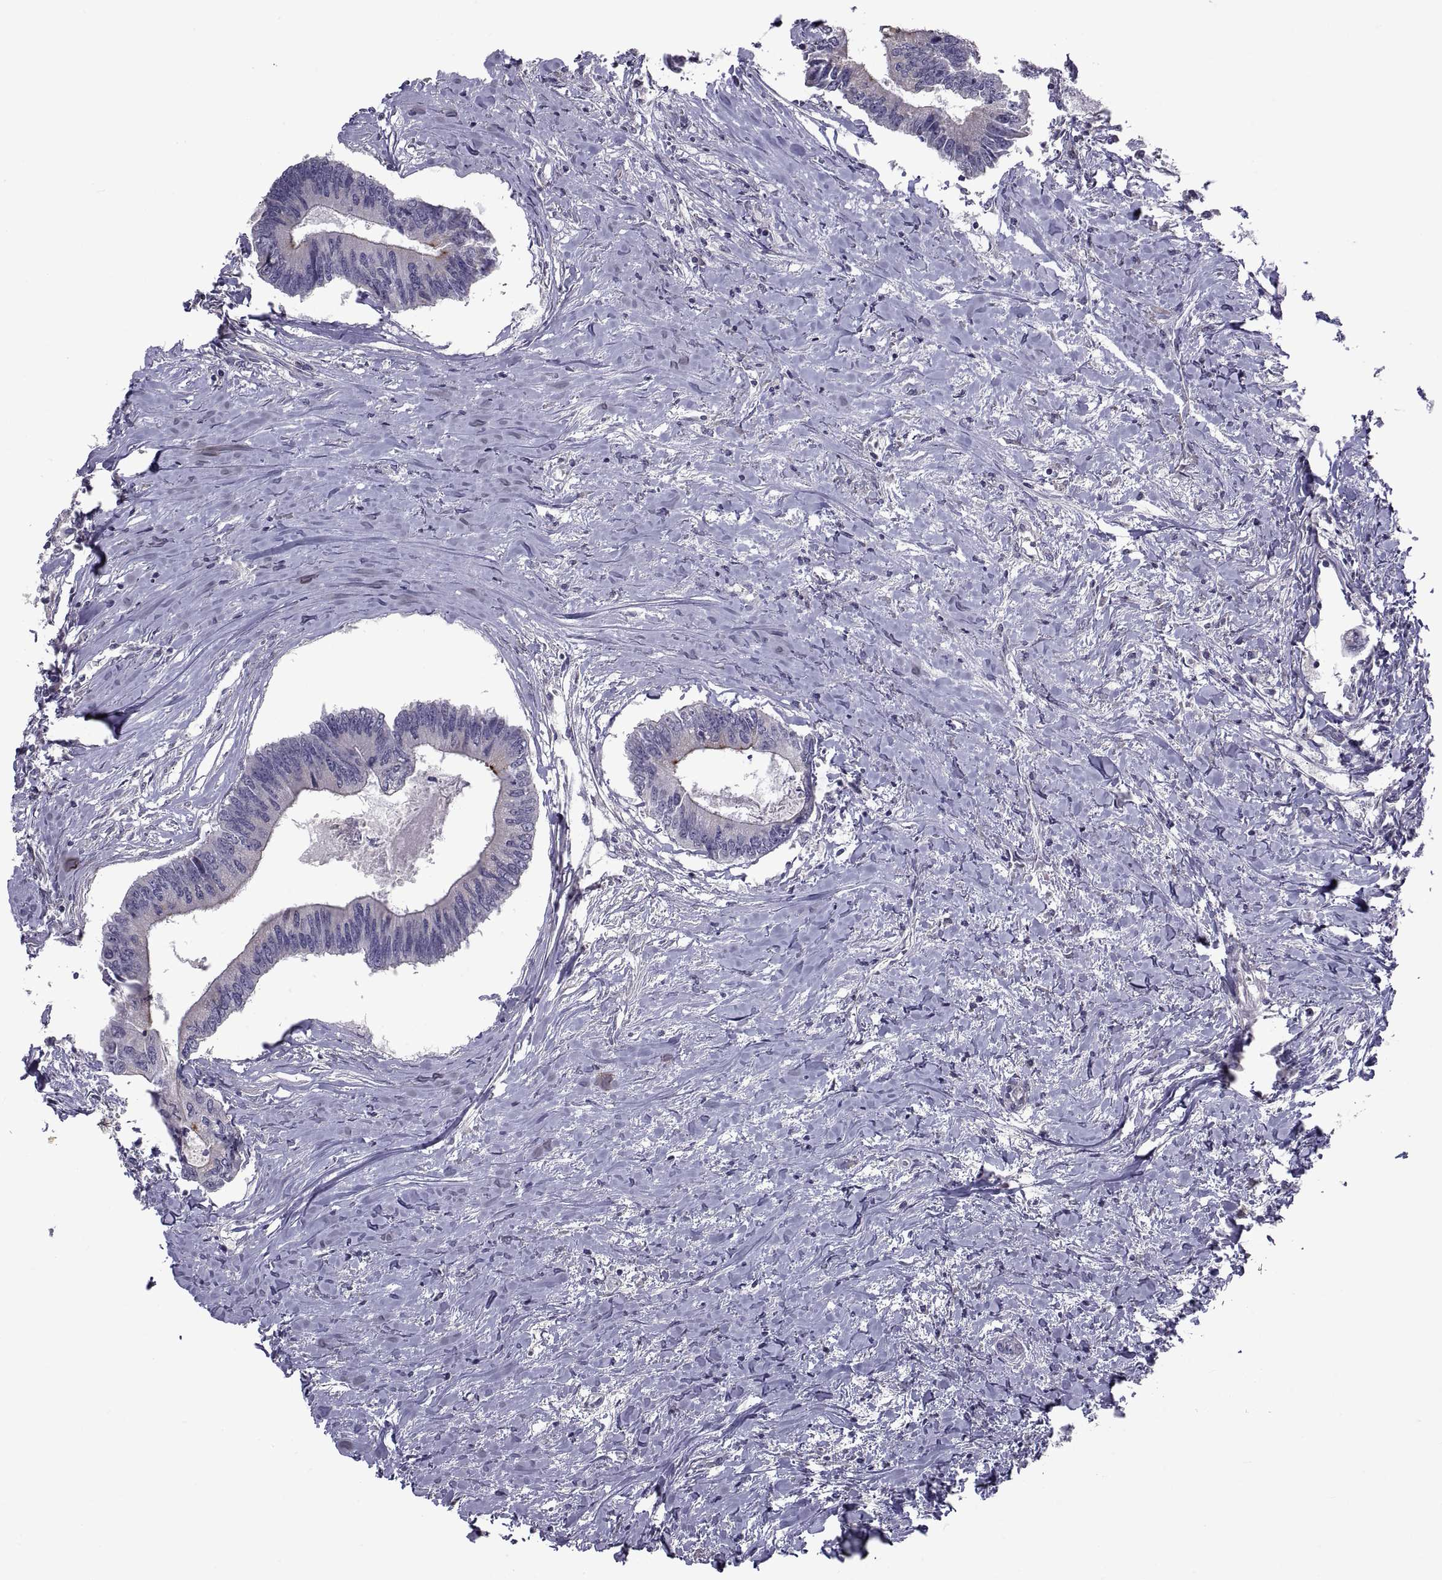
{"staining": {"intensity": "strong", "quantity": "<25%", "location": "cytoplasmic/membranous"}, "tissue": "colorectal cancer", "cell_type": "Tumor cells", "image_type": "cancer", "snomed": [{"axis": "morphology", "description": "Adenocarcinoma, NOS"}, {"axis": "topography", "description": "Colon"}], "caption": "Brown immunohistochemical staining in colorectal adenocarcinoma demonstrates strong cytoplasmic/membranous positivity in about <25% of tumor cells.", "gene": "NPTX2", "patient": {"sex": "male", "age": 53}}